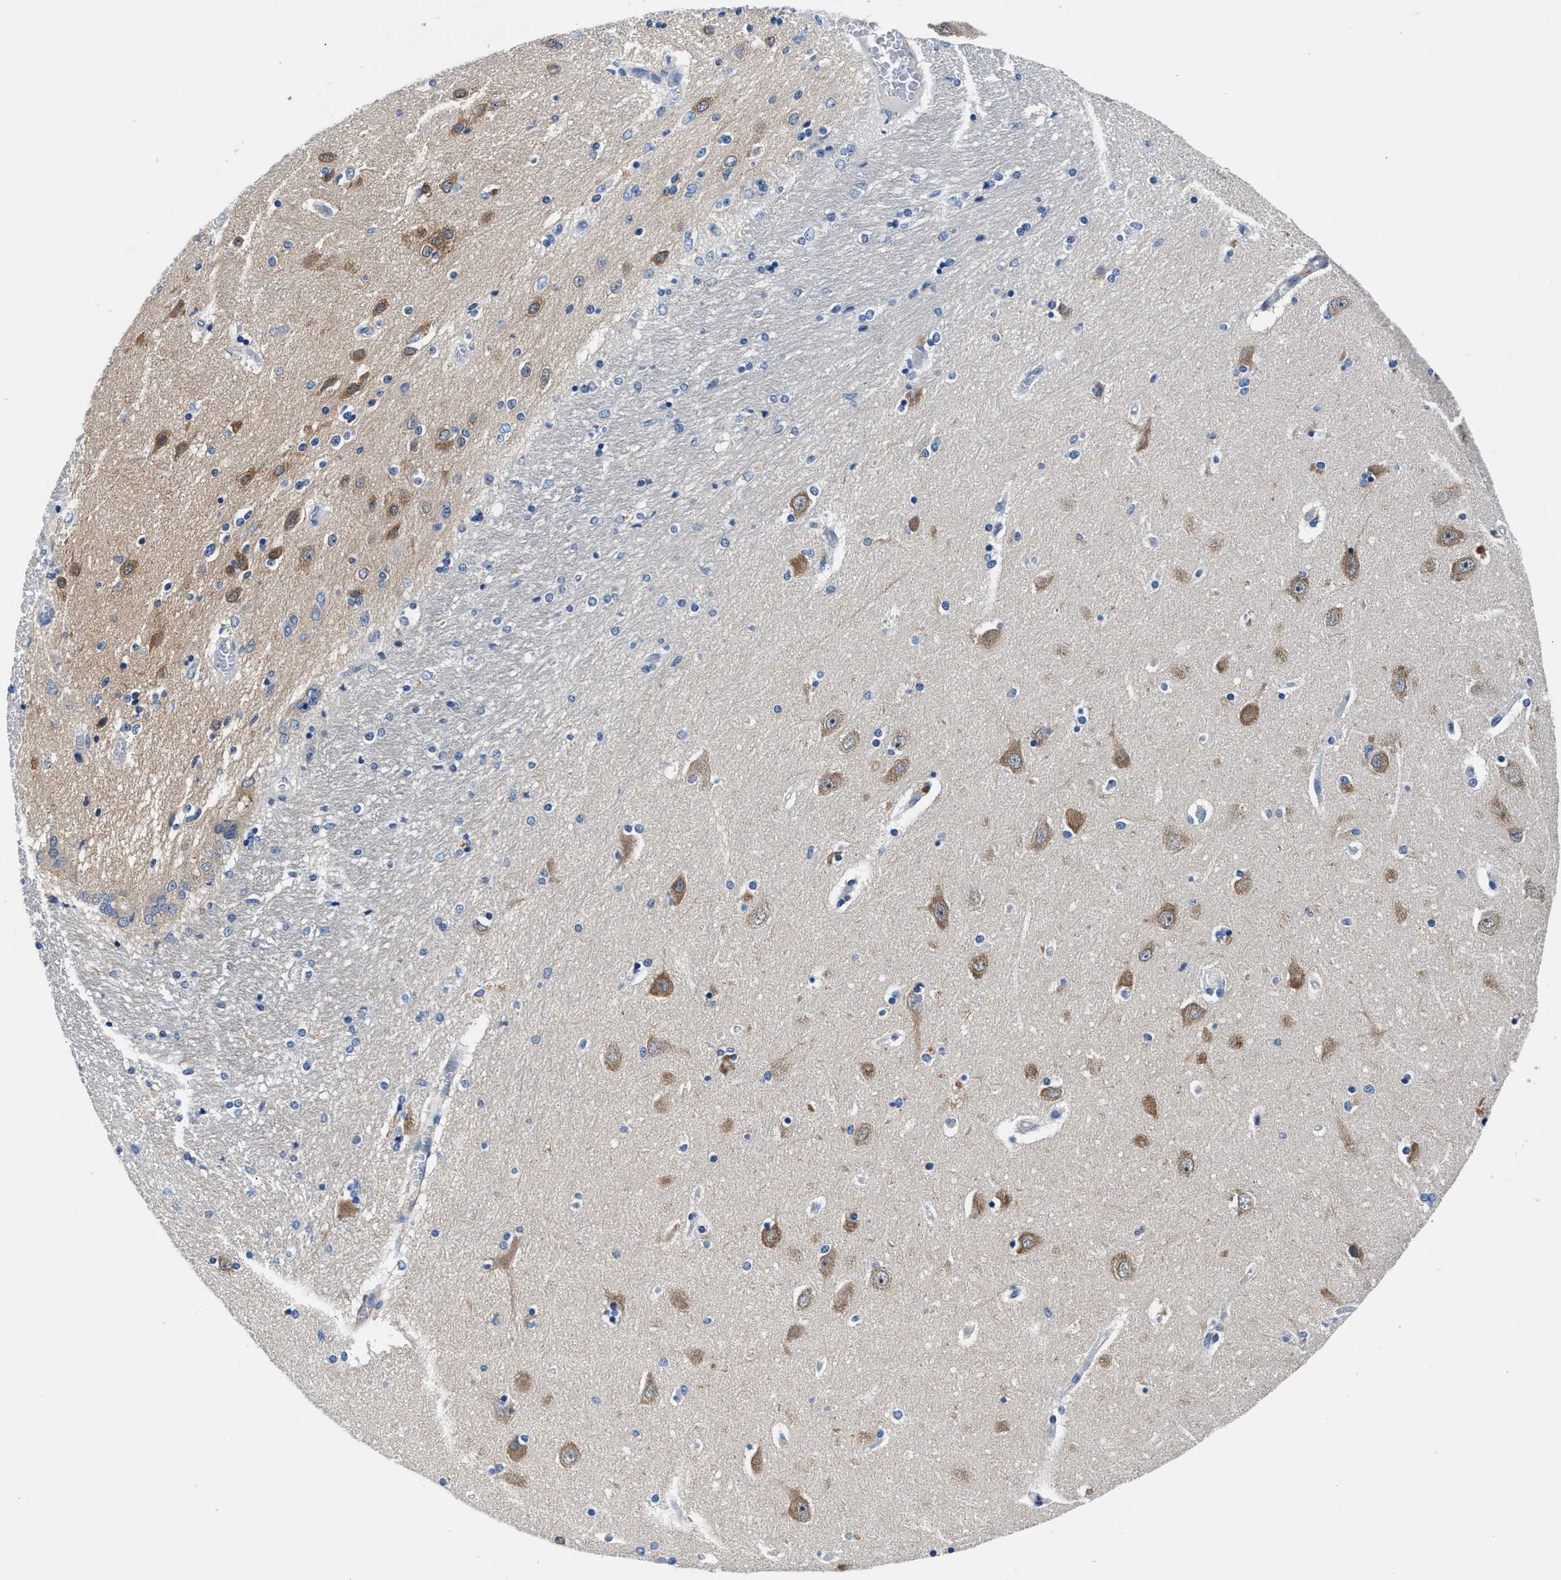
{"staining": {"intensity": "weak", "quantity": "<25%", "location": "cytoplasmic/membranous"}, "tissue": "hippocampus", "cell_type": "Glial cells", "image_type": "normal", "snomed": [{"axis": "morphology", "description": "Normal tissue, NOS"}, {"axis": "topography", "description": "Hippocampus"}], "caption": "This is an immunohistochemistry (IHC) image of unremarkable human hippocampus. There is no staining in glial cells.", "gene": "PARG", "patient": {"sex": "female", "age": 54}}